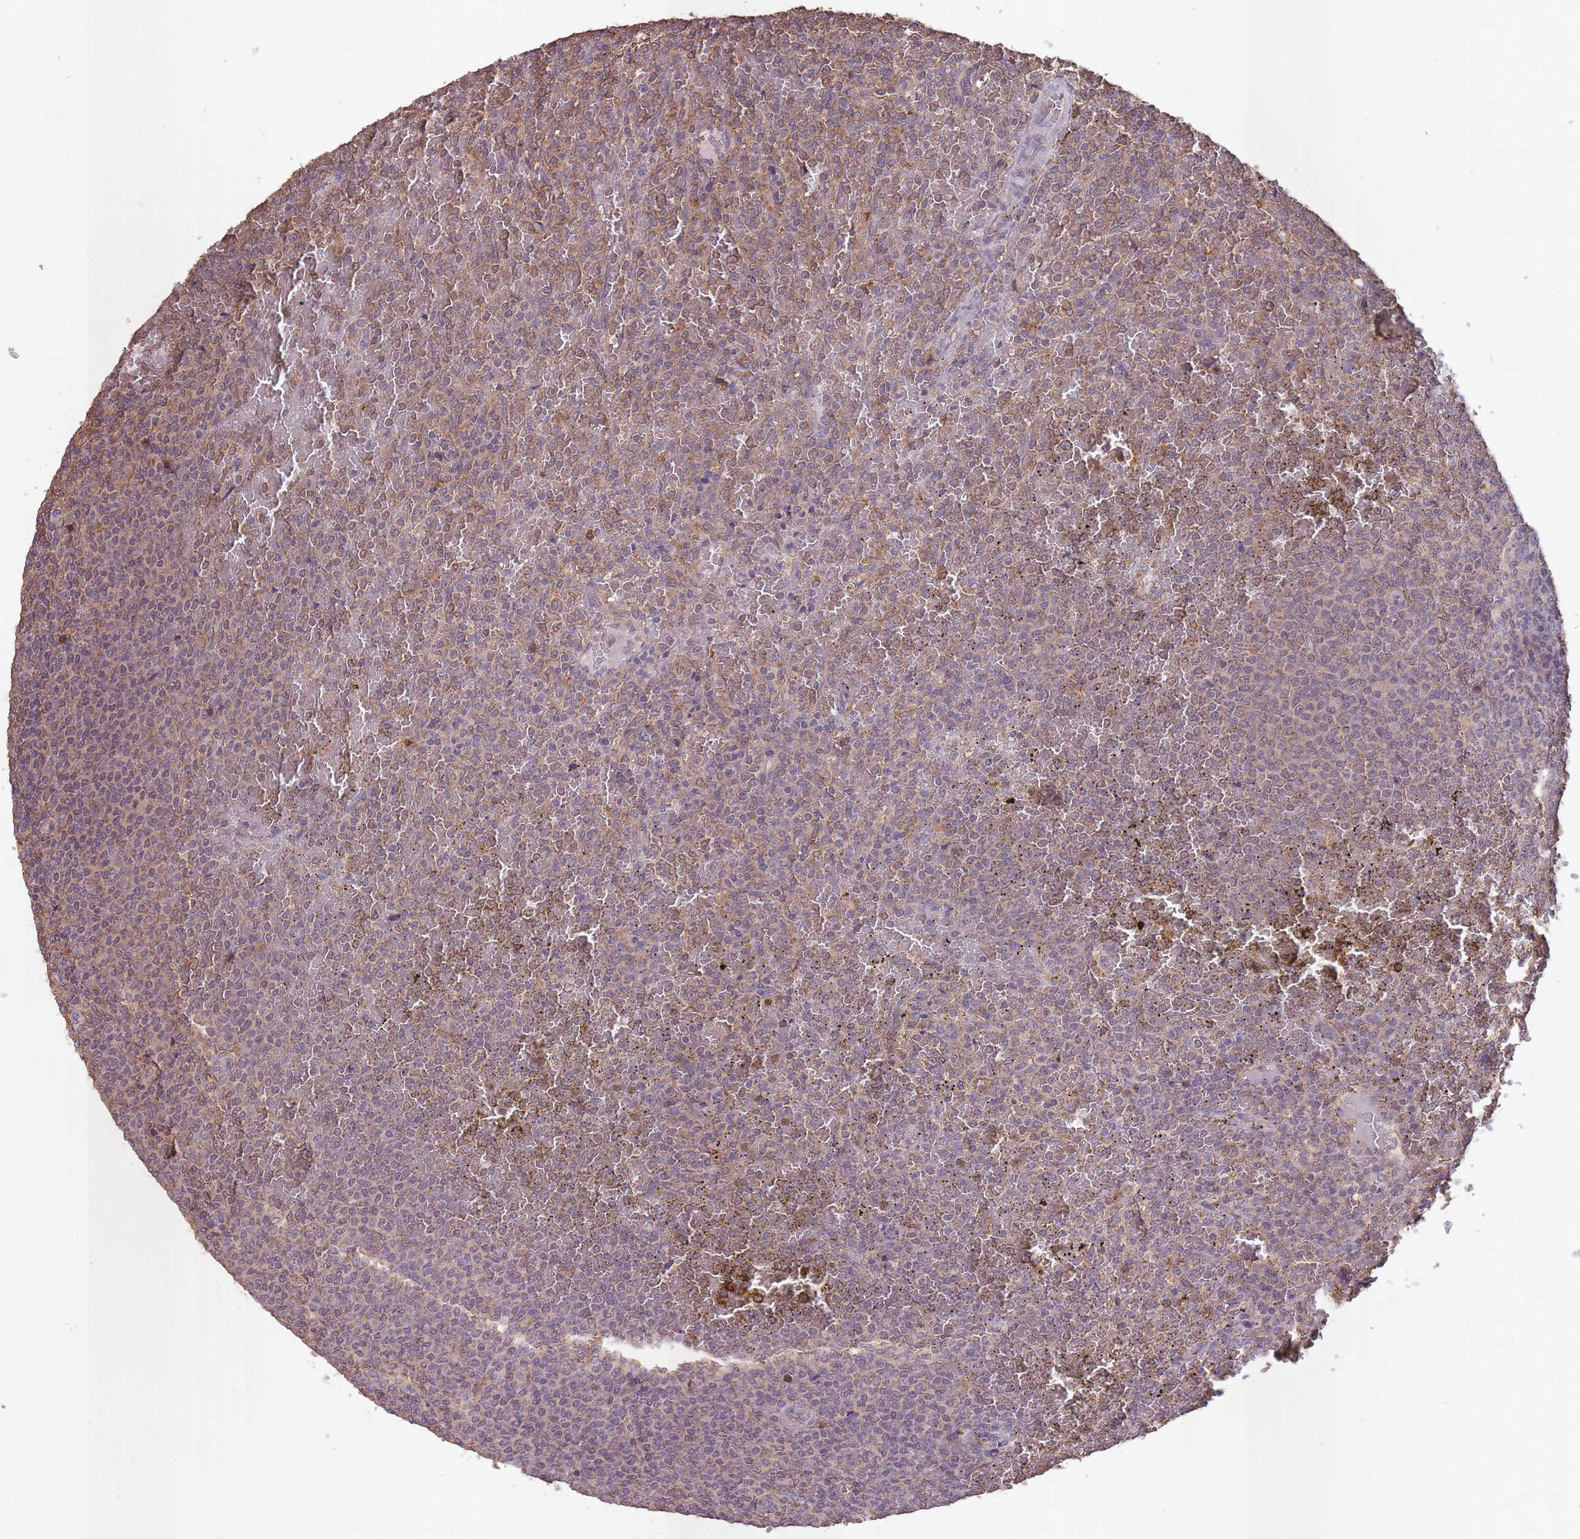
{"staining": {"intensity": "weak", "quantity": "25%-75%", "location": "cytoplasmic/membranous"}, "tissue": "lymphoma", "cell_type": "Tumor cells", "image_type": "cancer", "snomed": [{"axis": "morphology", "description": "Malignant lymphoma, non-Hodgkin's type, Low grade"}, {"axis": "topography", "description": "Spleen"}], "caption": "Human low-grade malignant lymphoma, non-Hodgkin's type stained with a protein marker exhibits weak staining in tumor cells.", "gene": "SANBR", "patient": {"sex": "male", "age": 60}}